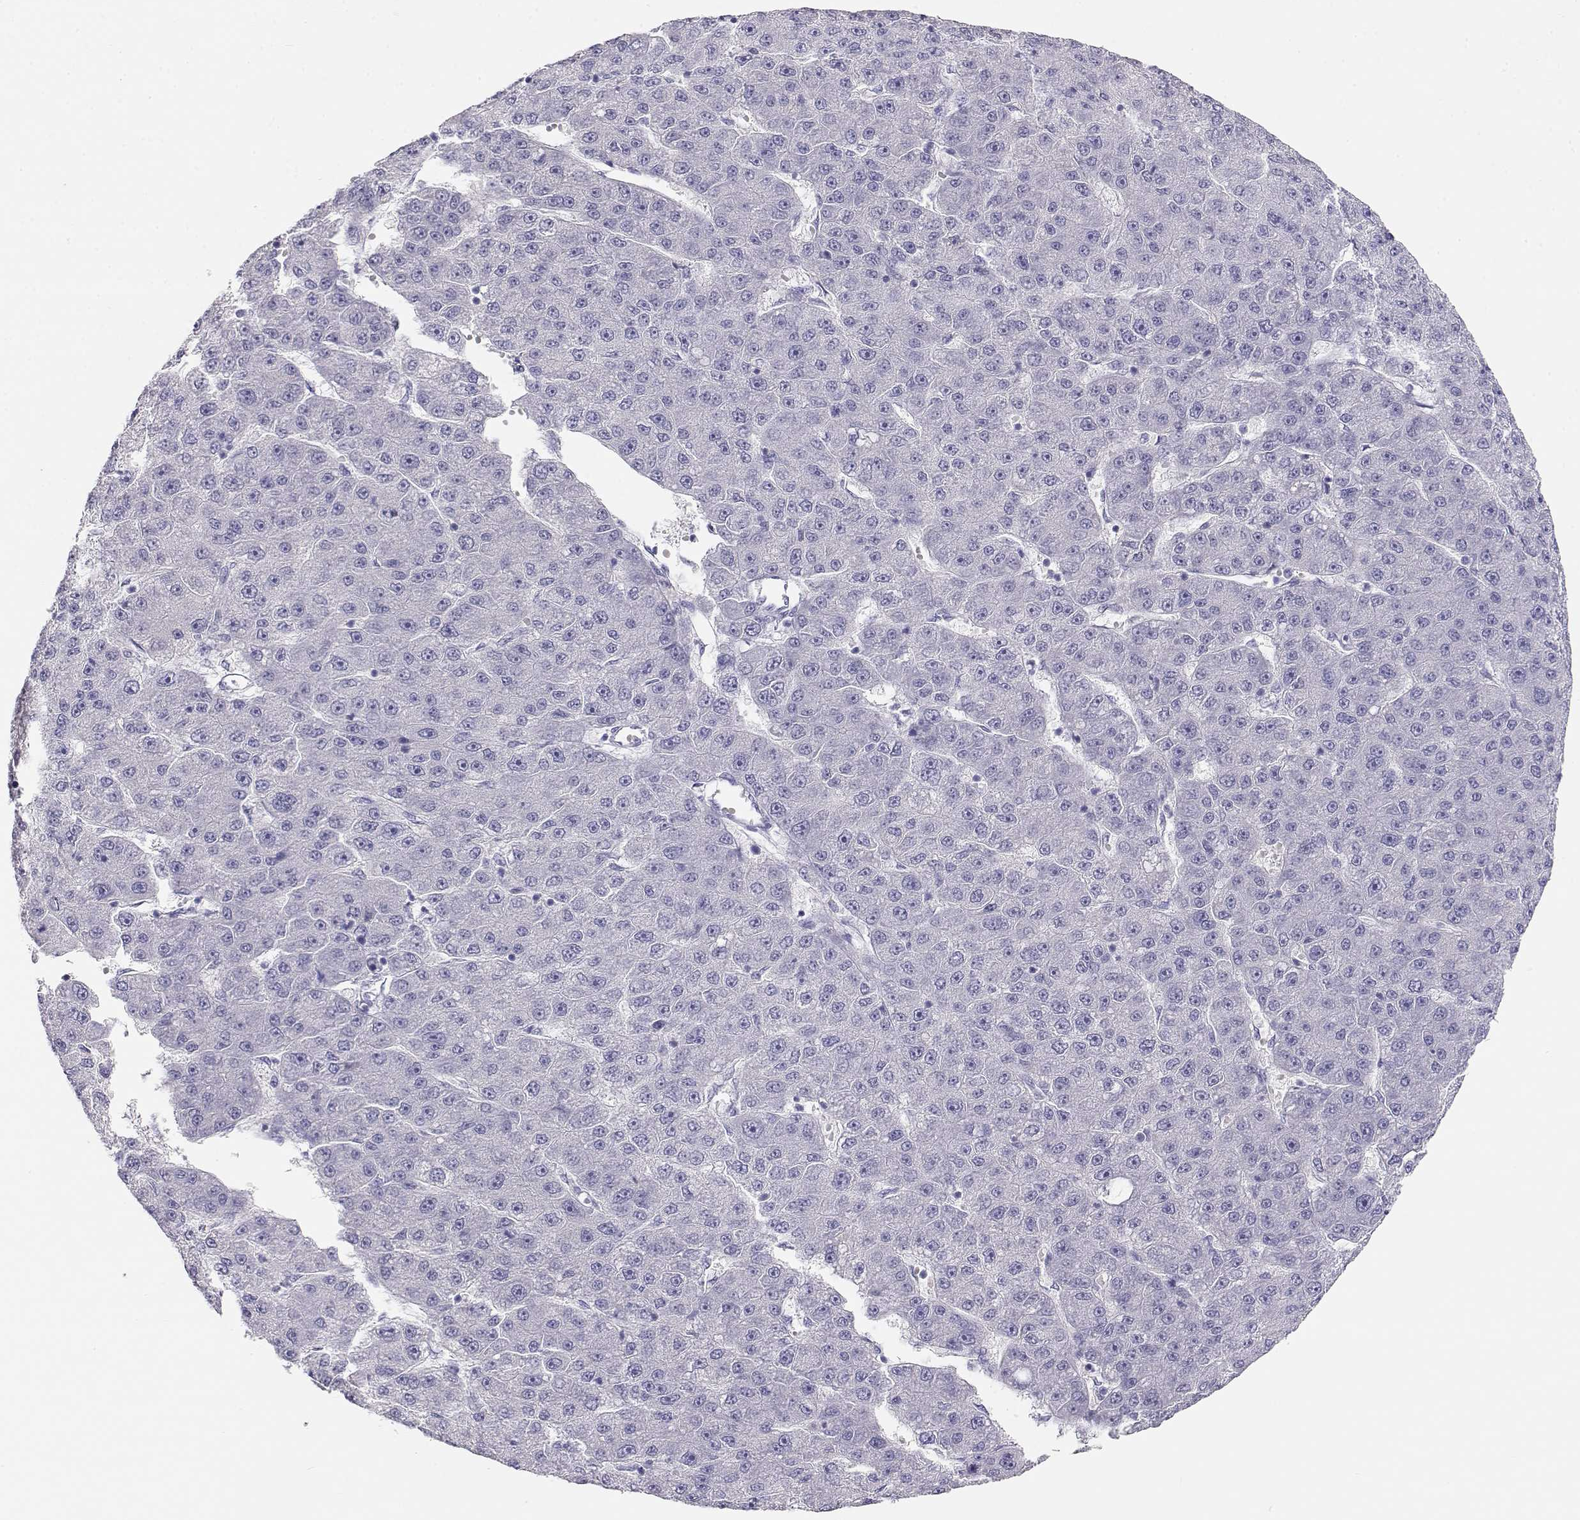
{"staining": {"intensity": "negative", "quantity": "none", "location": "none"}, "tissue": "liver cancer", "cell_type": "Tumor cells", "image_type": "cancer", "snomed": [{"axis": "morphology", "description": "Carcinoma, Hepatocellular, NOS"}, {"axis": "topography", "description": "Liver"}], "caption": "Human hepatocellular carcinoma (liver) stained for a protein using IHC reveals no expression in tumor cells.", "gene": "GPR174", "patient": {"sex": "male", "age": 67}}